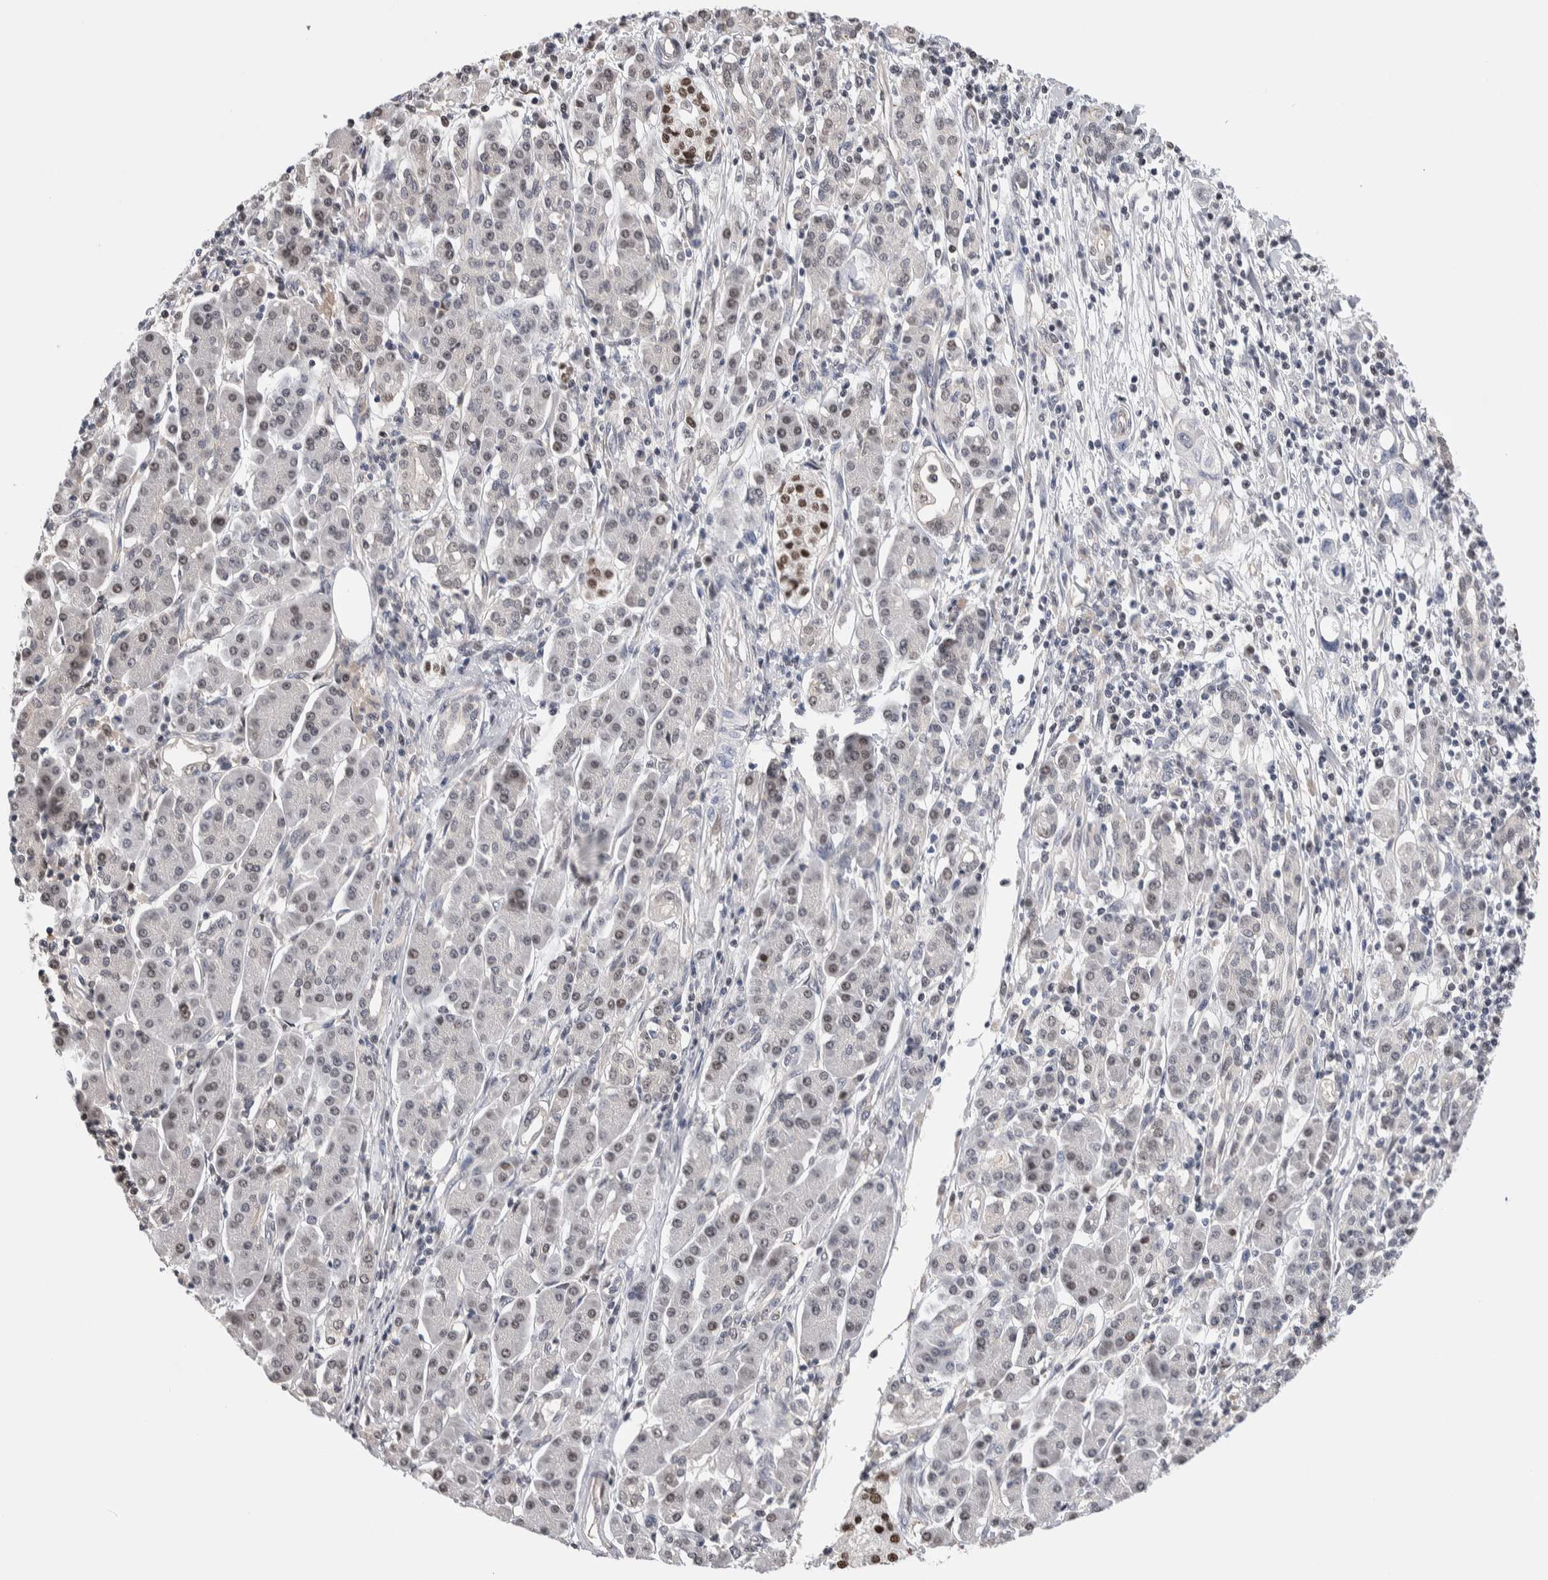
{"staining": {"intensity": "weak", "quantity": "<25%", "location": "nuclear"}, "tissue": "pancreatic cancer", "cell_type": "Tumor cells", "image_type": "cancer", "snomed": [{"axis": "morphology", "description": "Adenocarcinoma, NOS"}, {"axis": "topography", "description": "Pancreas"}], "caption": "Immunohistochemistry histopathology image of pancreatic adenocarcinoma stained for a protein (brown), which exhibits no positivity in tumor cells. Brightfield microscopy of IHC stained with DAB (3,3'-diaminobenzidine) (brown) and hematoxylin (blue), captured at high magnification.", "gene": "ZBTB49", "patient": {"sex": "female", "age": 57}}